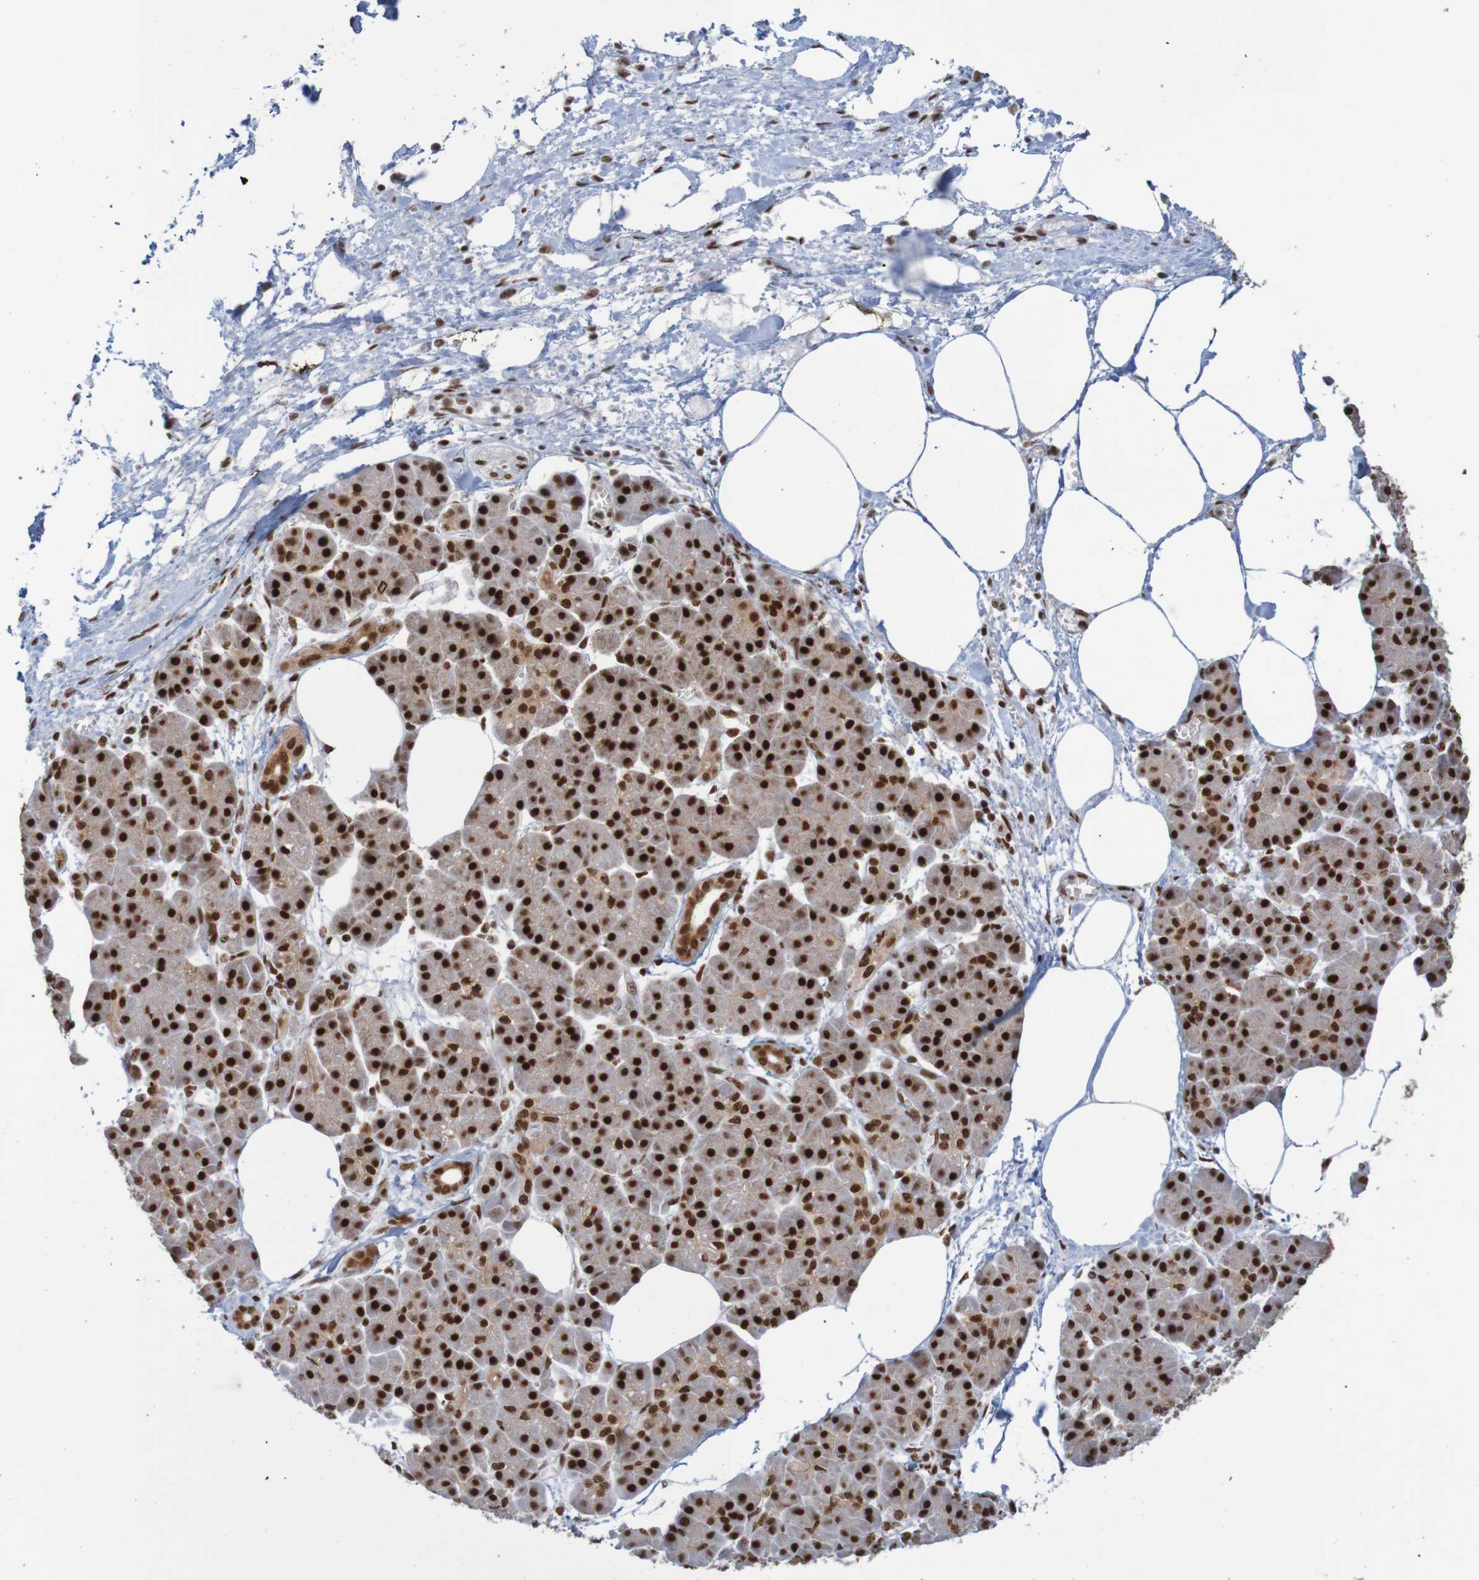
{"staining": {"intensity": "strong", "quantity": ">75%", "location": "nuclear"}, "tissue": "pancreatic cancer", "cell_type": "Tumor cells", "image_type": "cancer", "snomed": [{"axis": "morphology", "description": "Adenocarcinoma, NOS"}, {"axis": "topography", "description": "Pancreas"}], "caption": "High-power microscopy captured an IHC image of pancreatic adenocarcinoma, revealing strong nuclear expression in approximately >75% of tumor cells.", "gene": "THRAP3", "patient": {"sex": "female", "age": 70}}